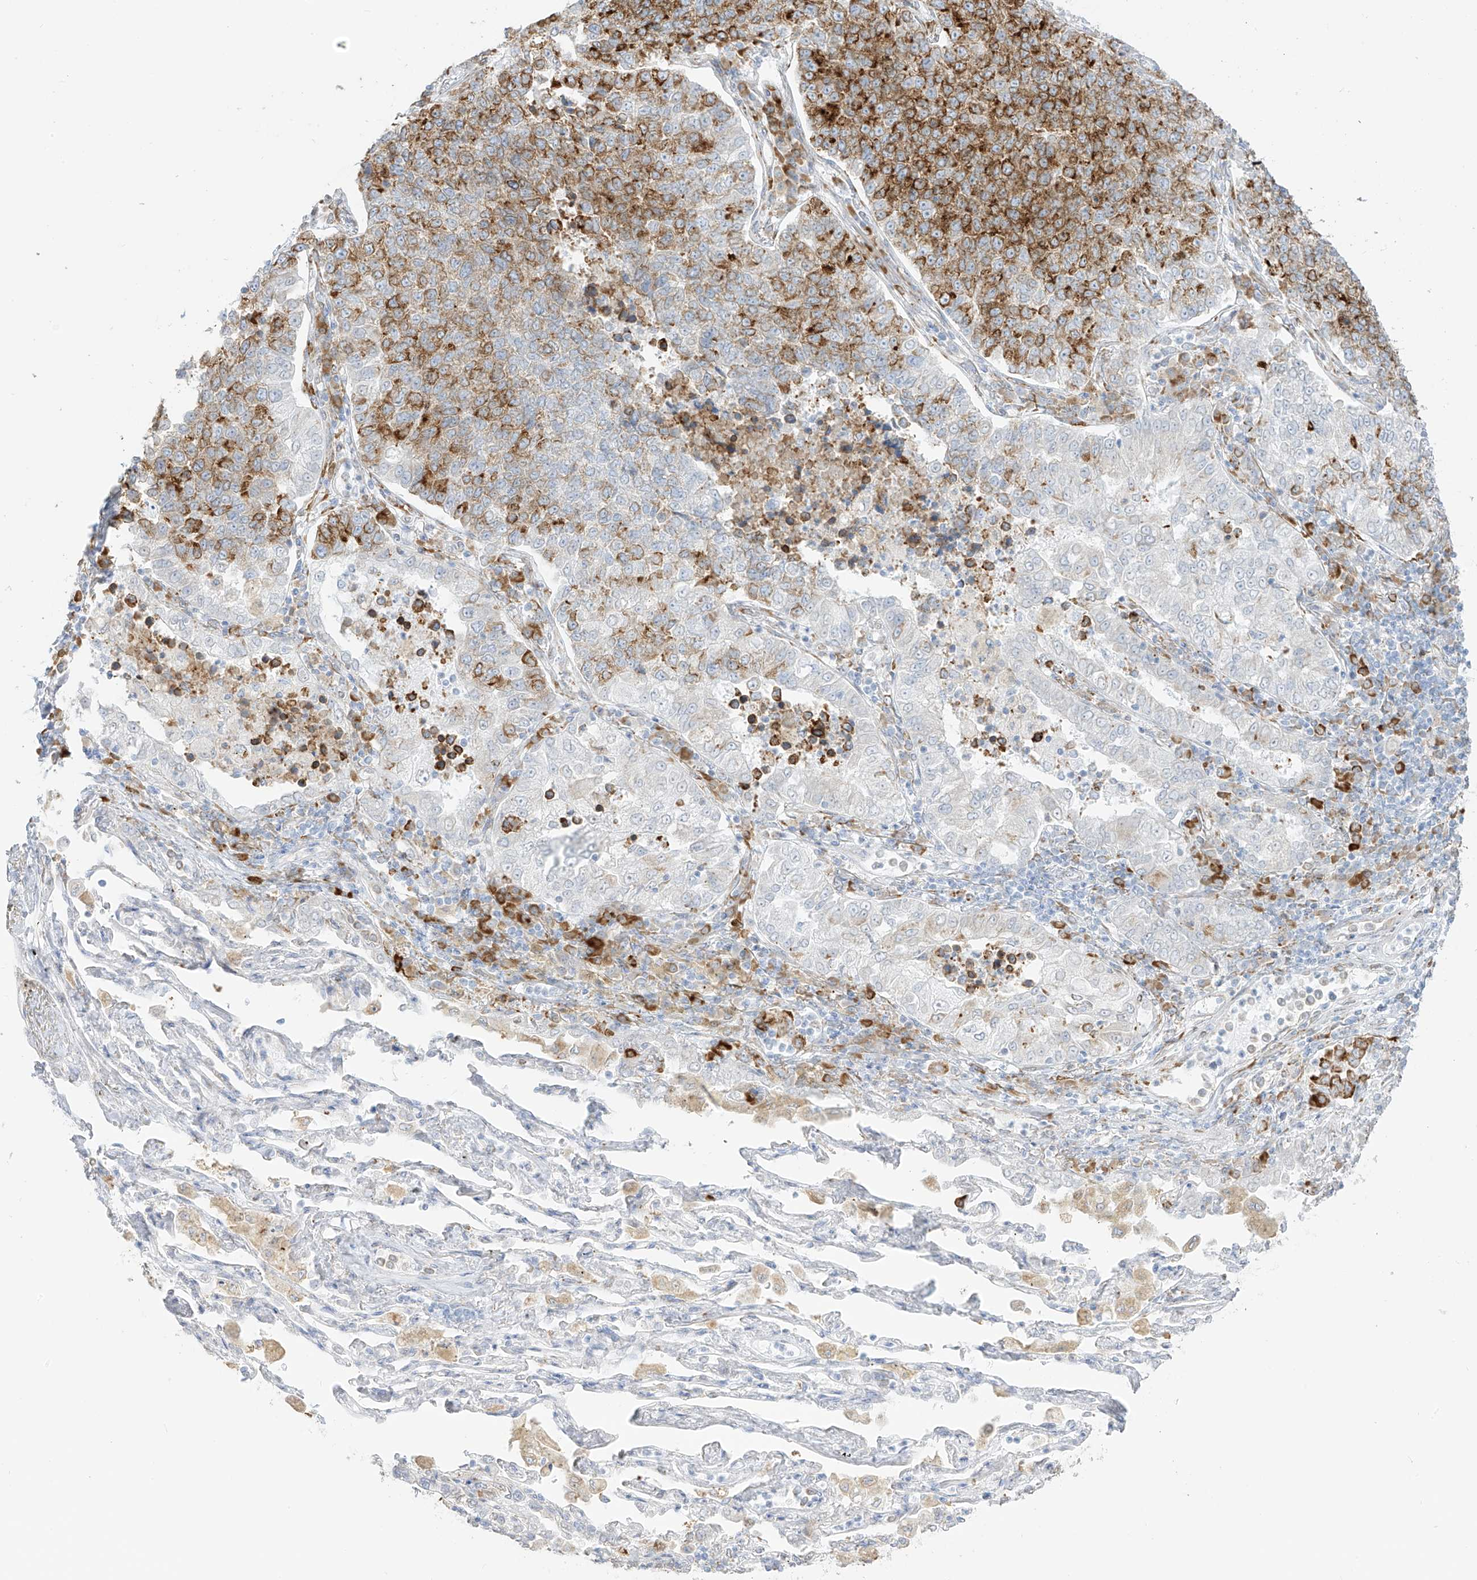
{"staining": {"intensity": "moderate", "quantity": "<25%", "location": "cytoplasmic/membranous"}, "tissue": "lung cancer", "cell_type": "Tumor cells", "image_type": "cancer", "snomed": [{"axis": "morphology", "description": "Adenocarcinoma, NOS"}, {"axis": "topography", "description": "Lung"}], "caption": "Tumor cells exhibit low levels of moderate cytoplasmic/membranous expression in about <25% of cells in human adenocarcinoma (lung).", "gene": "LRRC59", "patient": {"sex": "male", "age": 49}}